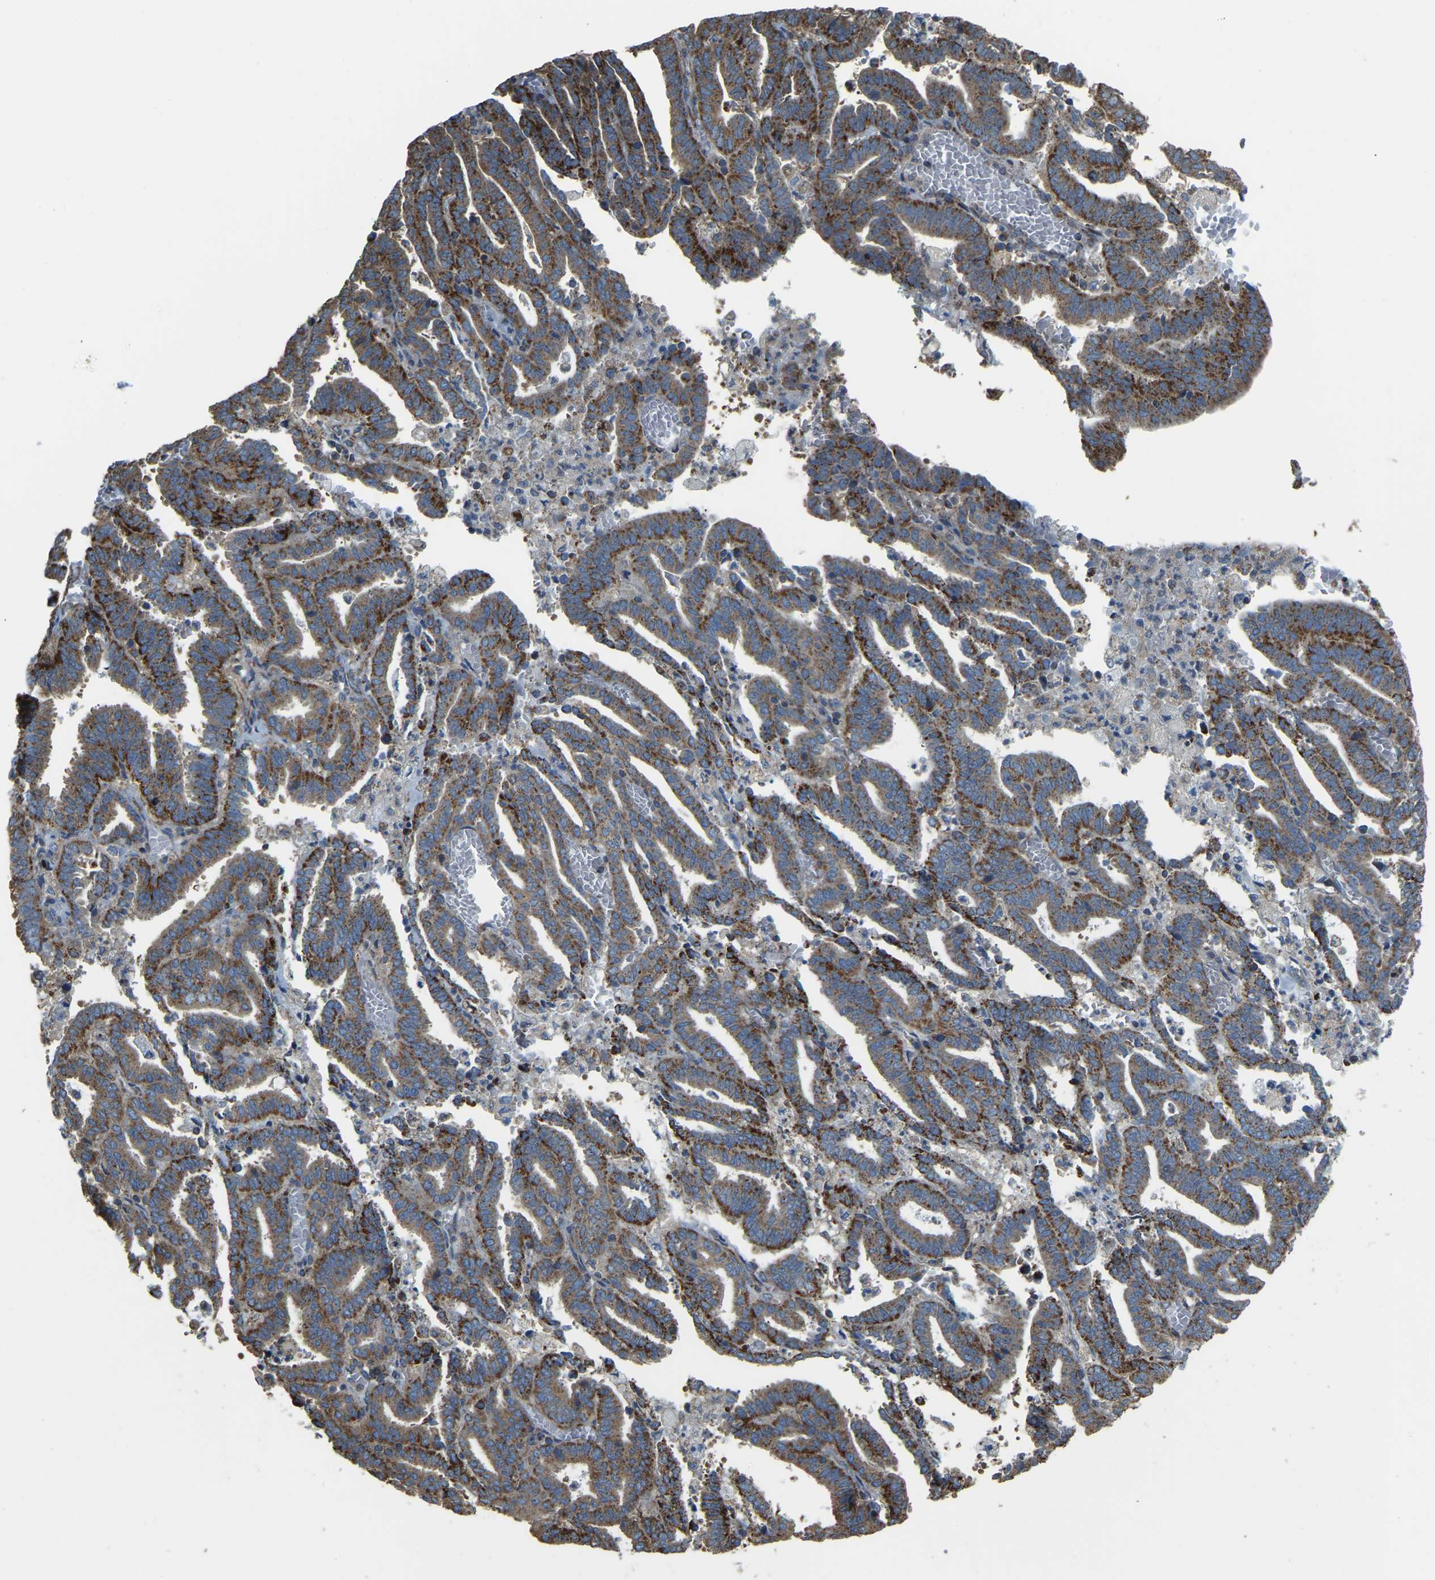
{"staining": {"intensity": "strong", "quantity": ">75%", "location": "cytoplasmic/membranous"}, "tissue": "endometrial cancer", "cell_type": "Tumor cells", "image_type": "cancer", "snomed": [{"axis": "morphology", "description": "Adenocarcinoma, NOS"}, {"axis": "topography", "description": "Uterus"}], "caption": "This image exhibits endometrial adenocarcinoma stained with immunohistochemistry to label a protein in brown. The cytoplasmic/membranous of tumor cells show strong positivity for the protein. Nuclei are counter-stained blue.", "gene": "PSMD7", "patient": {"sex": "female", "age": 83}}